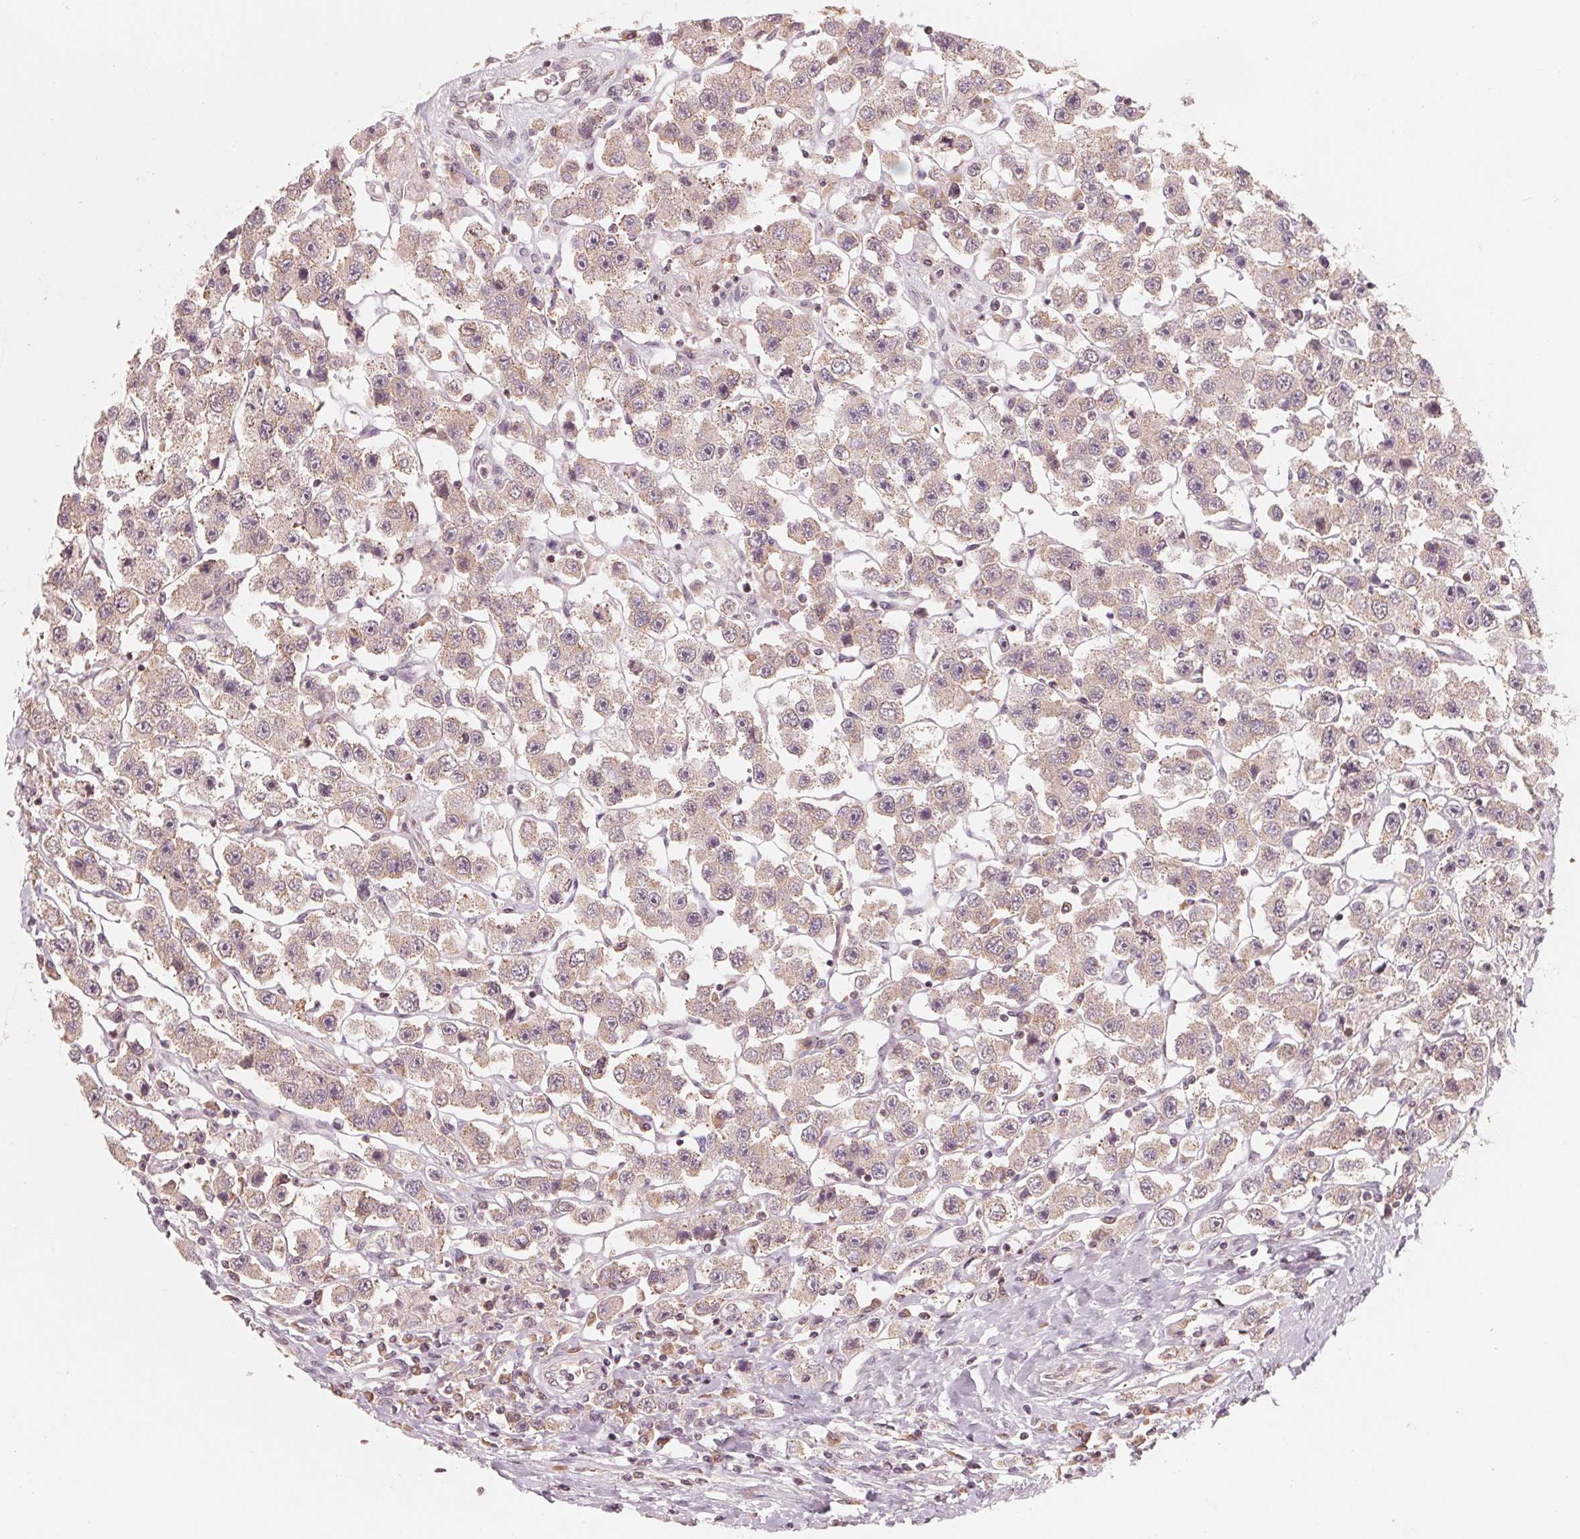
{"staining": {"intensity": "weak", "quantity": ">75%", "location": "cytoplasmic/membranous"}, "tissue": "testis cancer", "cell_type": "Tumor cells", "image_type": "cancer", "snomed": [{"axis": "morphology", "description": "Seminoma, NOS"}, {"axis": "topography", "description": "Testis"}], "caption": "A low amount of weak cytoplasmic/membranous staining is identified in about >75% of tumor cells in seminoma (testis) tissue. (Stains: DAB (3,3'-diaminobenzidine) in brown, nuclei in blue, Microscopy: brightfield microscopy at high magnification).", "gene": "GIGYF2", "patient": {"sex": "male", "age": 45}}